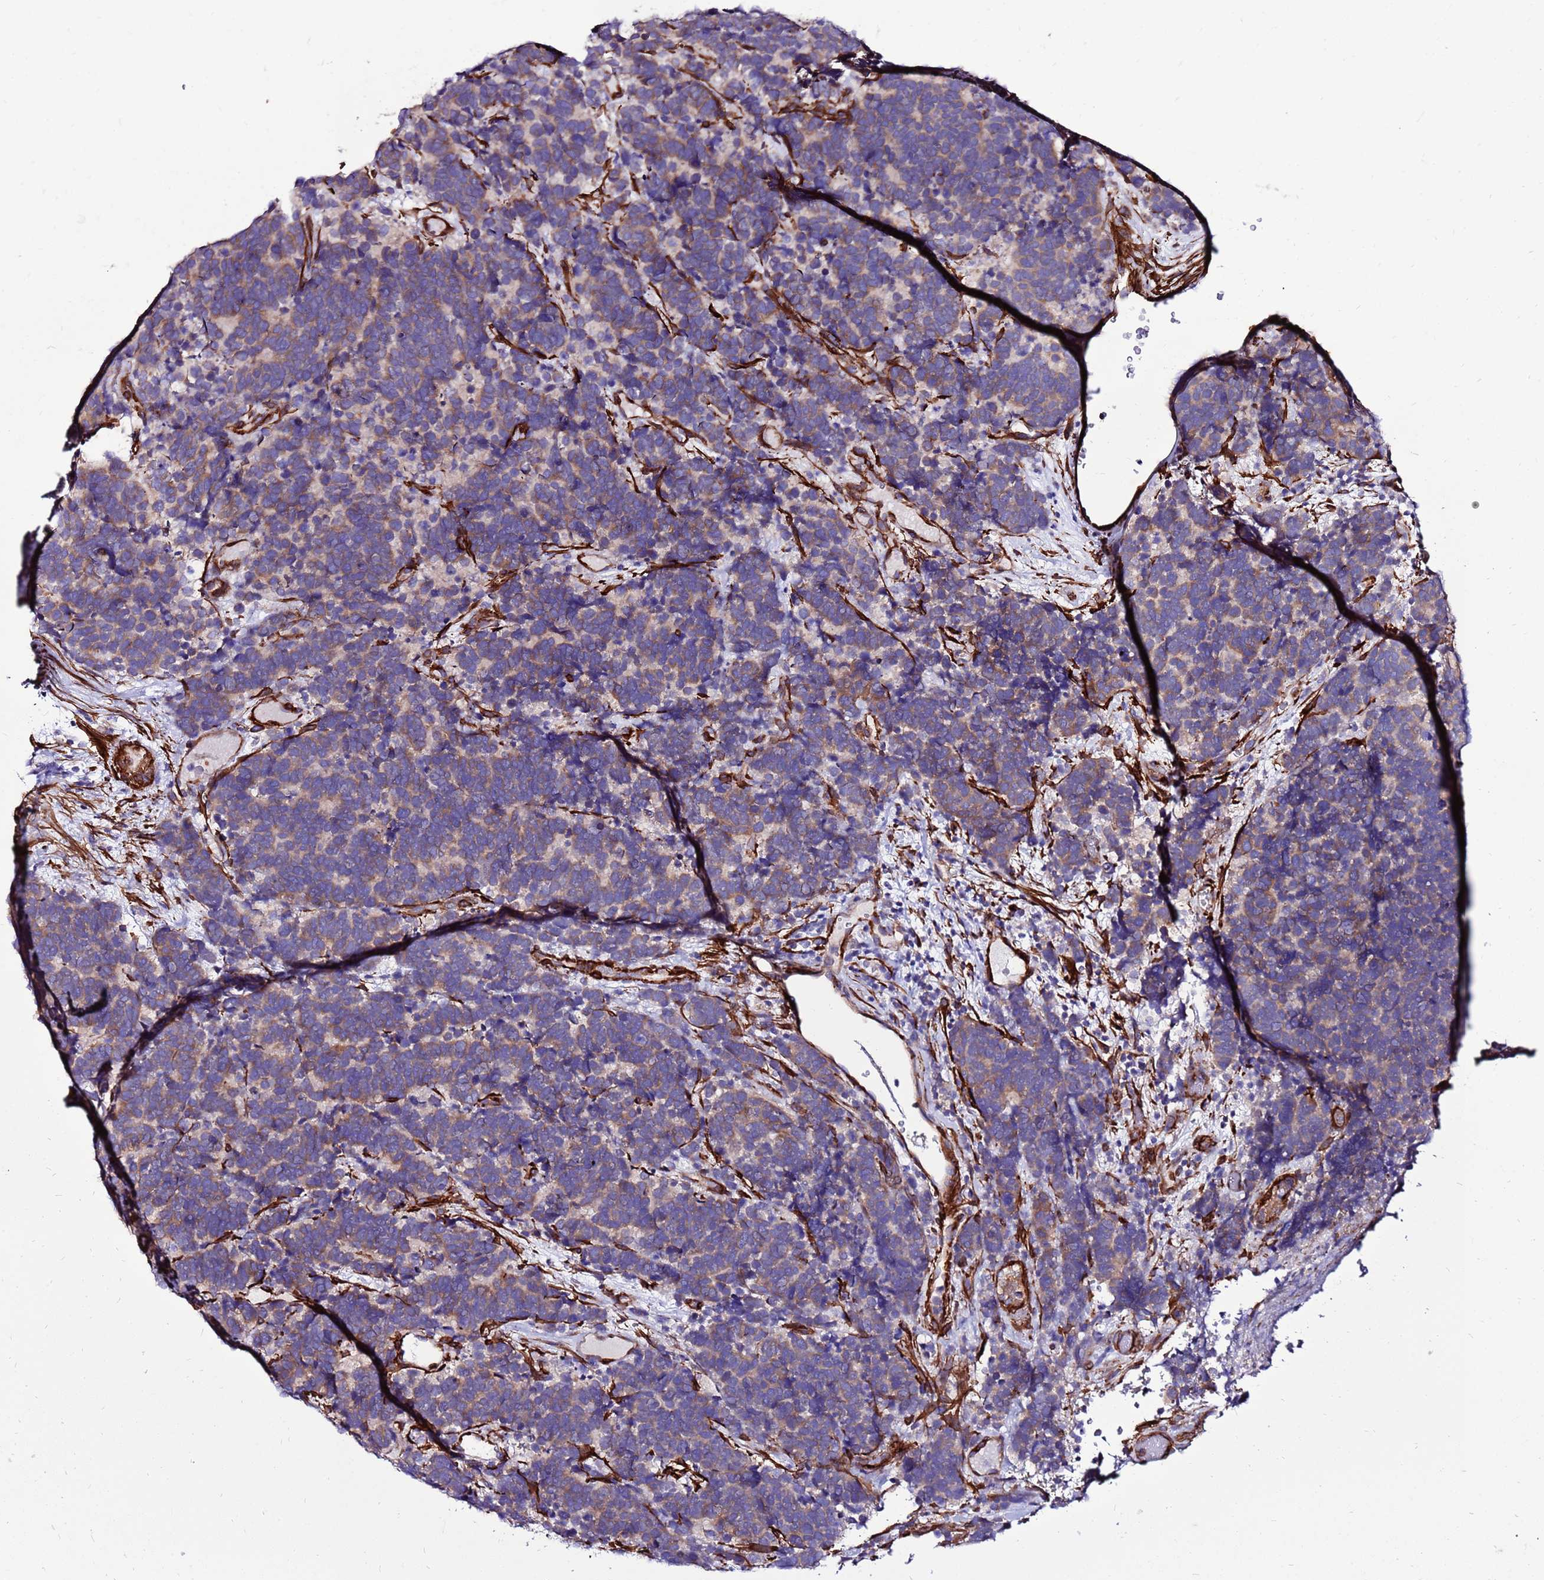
{"staining": {"intensity": "weak", "quantity": ">75%", "location": "cytoplasmic/membranous"}, "tissue": "carcinoid", "cell_type": "Tumor cells", "image_type": "cancer", "snomed": [{"axis": "morphology", "description": "Carcinoma, NOS"}, {"axis": "morphology", "description": "Carcinoid, malignant, NOS"}, {"axis": "topography", "description": "Urinary bladder"}], "caption": "Weak cytoplasmic/membranous protein staining is identified in about >75% of tumor cells in carcinoid.", "gene": "EI24", "patient": {"sex": "male", "age": 57}}